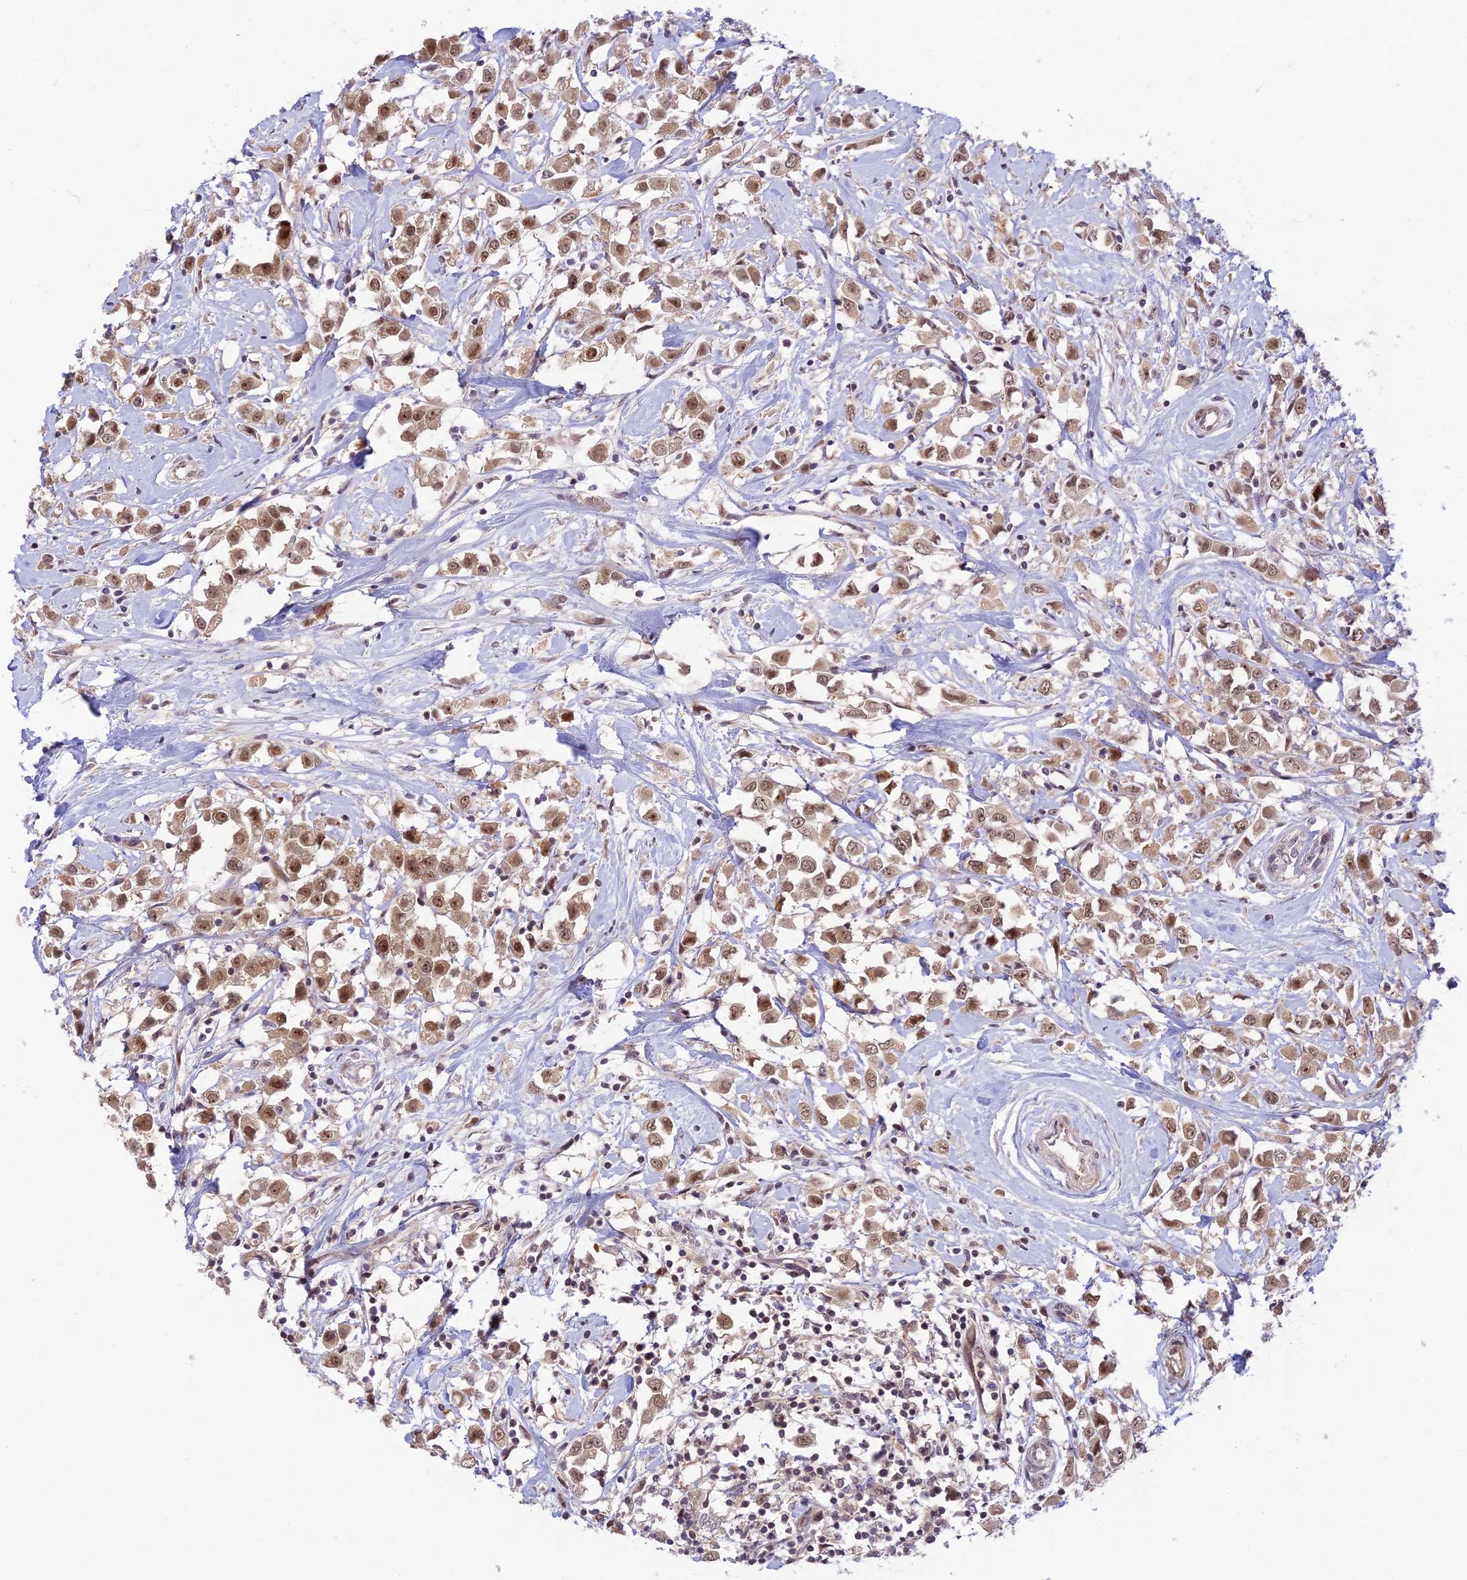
{"staining": {"intensity": "moderate", "quantity": ">75%", "location": "nuclear"}, "tissue": "breast cancer", "cell_type": "Tumor cells", "image_type": "cancer", "snomed": [{"axis": "morphology", "description": "Duct carcinoma"}, {"axis": "topography", "description": "Breast"}], "caption": "Breast cancer tissue demonstrates moderate nuclear expression in approximately >75% of tumor cells", "gene": "ASPDH", "patient": {"sex": "female", "age": 61}}